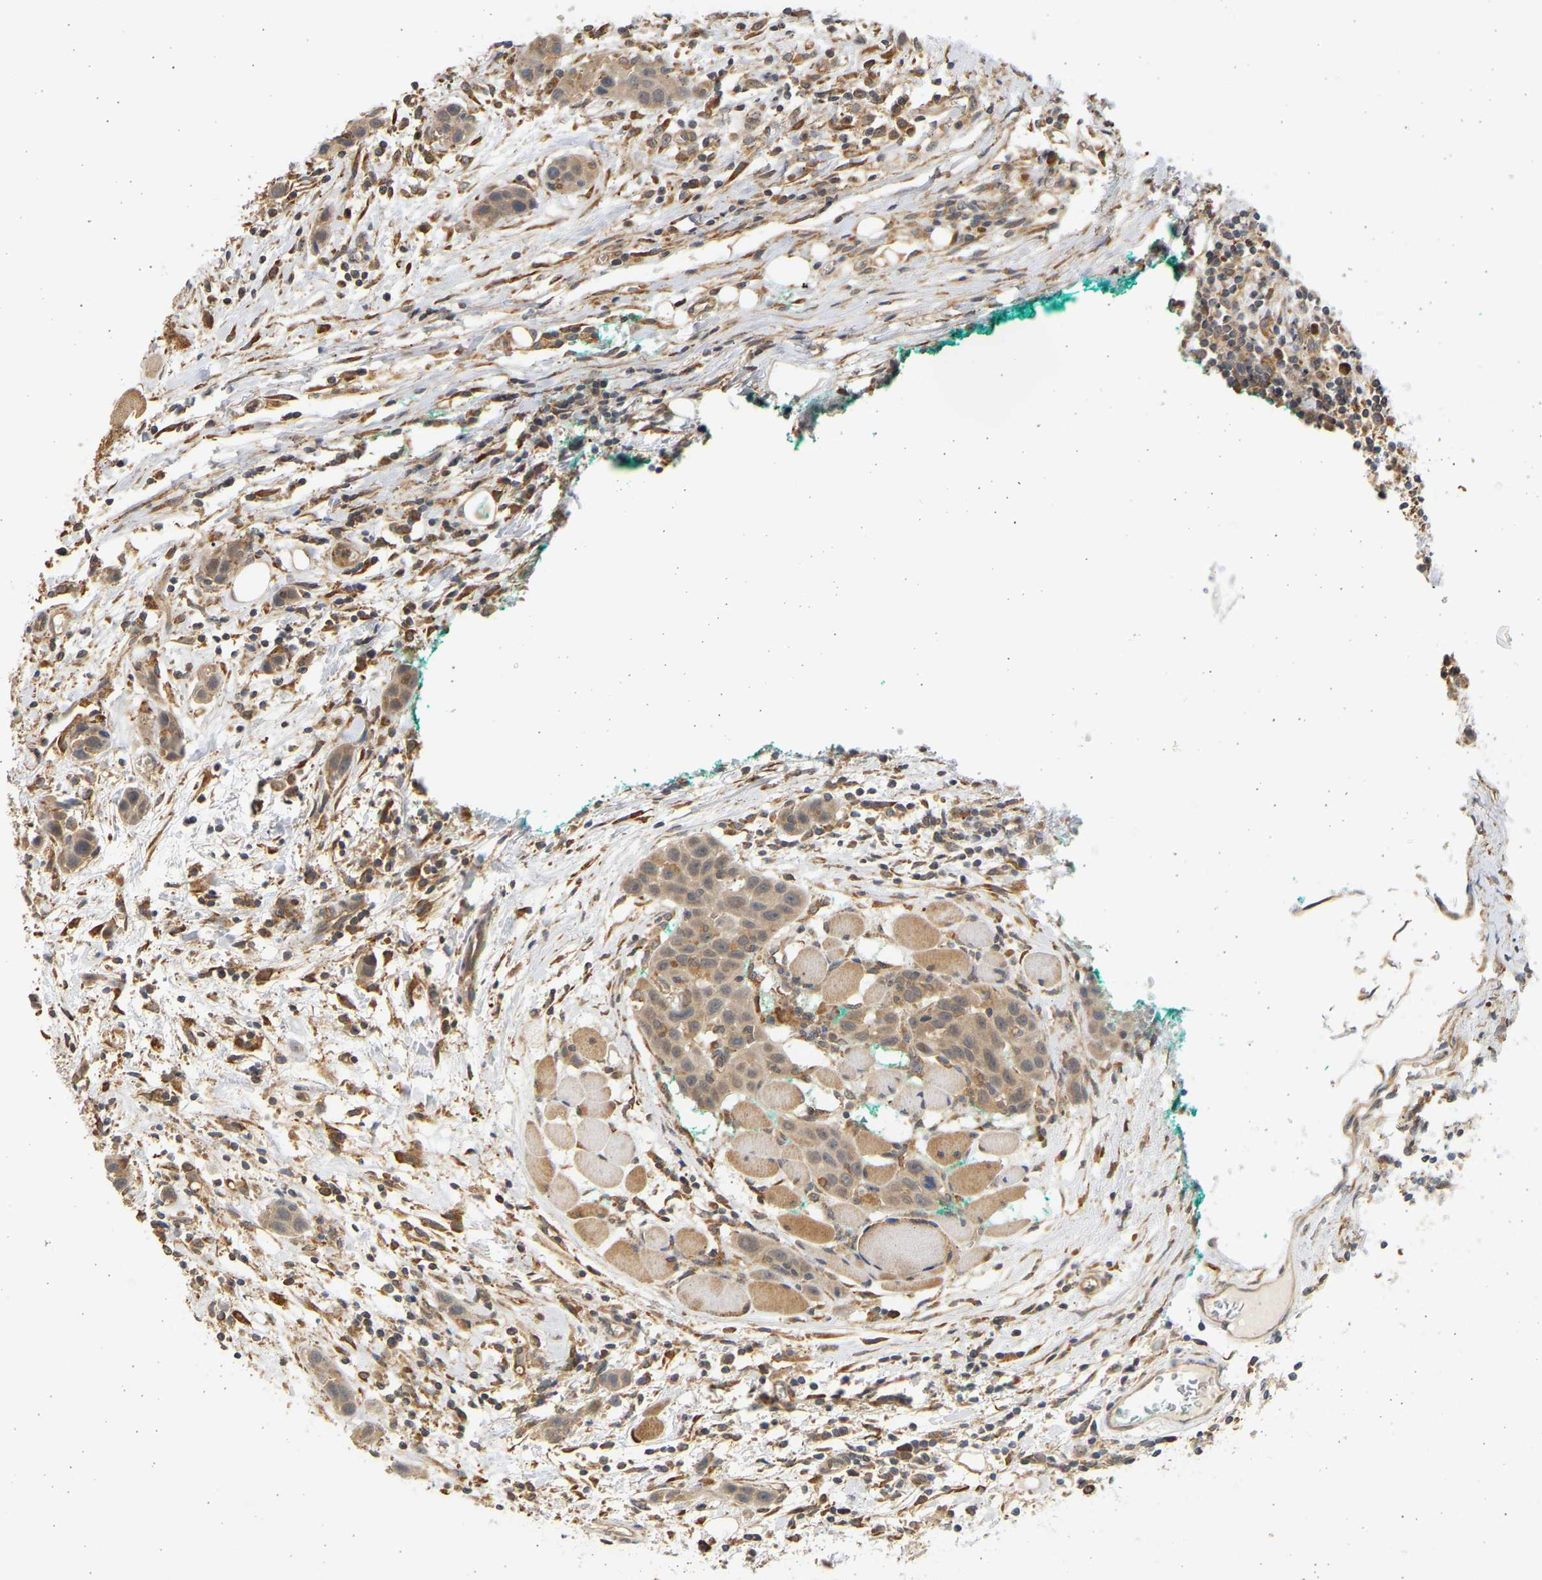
{"staining": {"intensity": "weak", "quantity": ">75%", "location": "cytoplasmic/membranous"}, "tissue": "head and neck cancer", "cell_type": "Tumor cells", "image_type": "cancer", "snomed": [{"axis": "morphology", "description": "Squamous cell carcinoma, NOS"}, {"axis": "topography", "description": "Oral tissue"}, {"axis": "topography", "description": "Head-Neck"}], "caption": "A brown stain highlights weak cytoplasmic/membranous positivity of a protein in human head and neck cancer tumor cells.", "gene": "B4GALT6", "patient": {"sex": "female", "age": 50}}